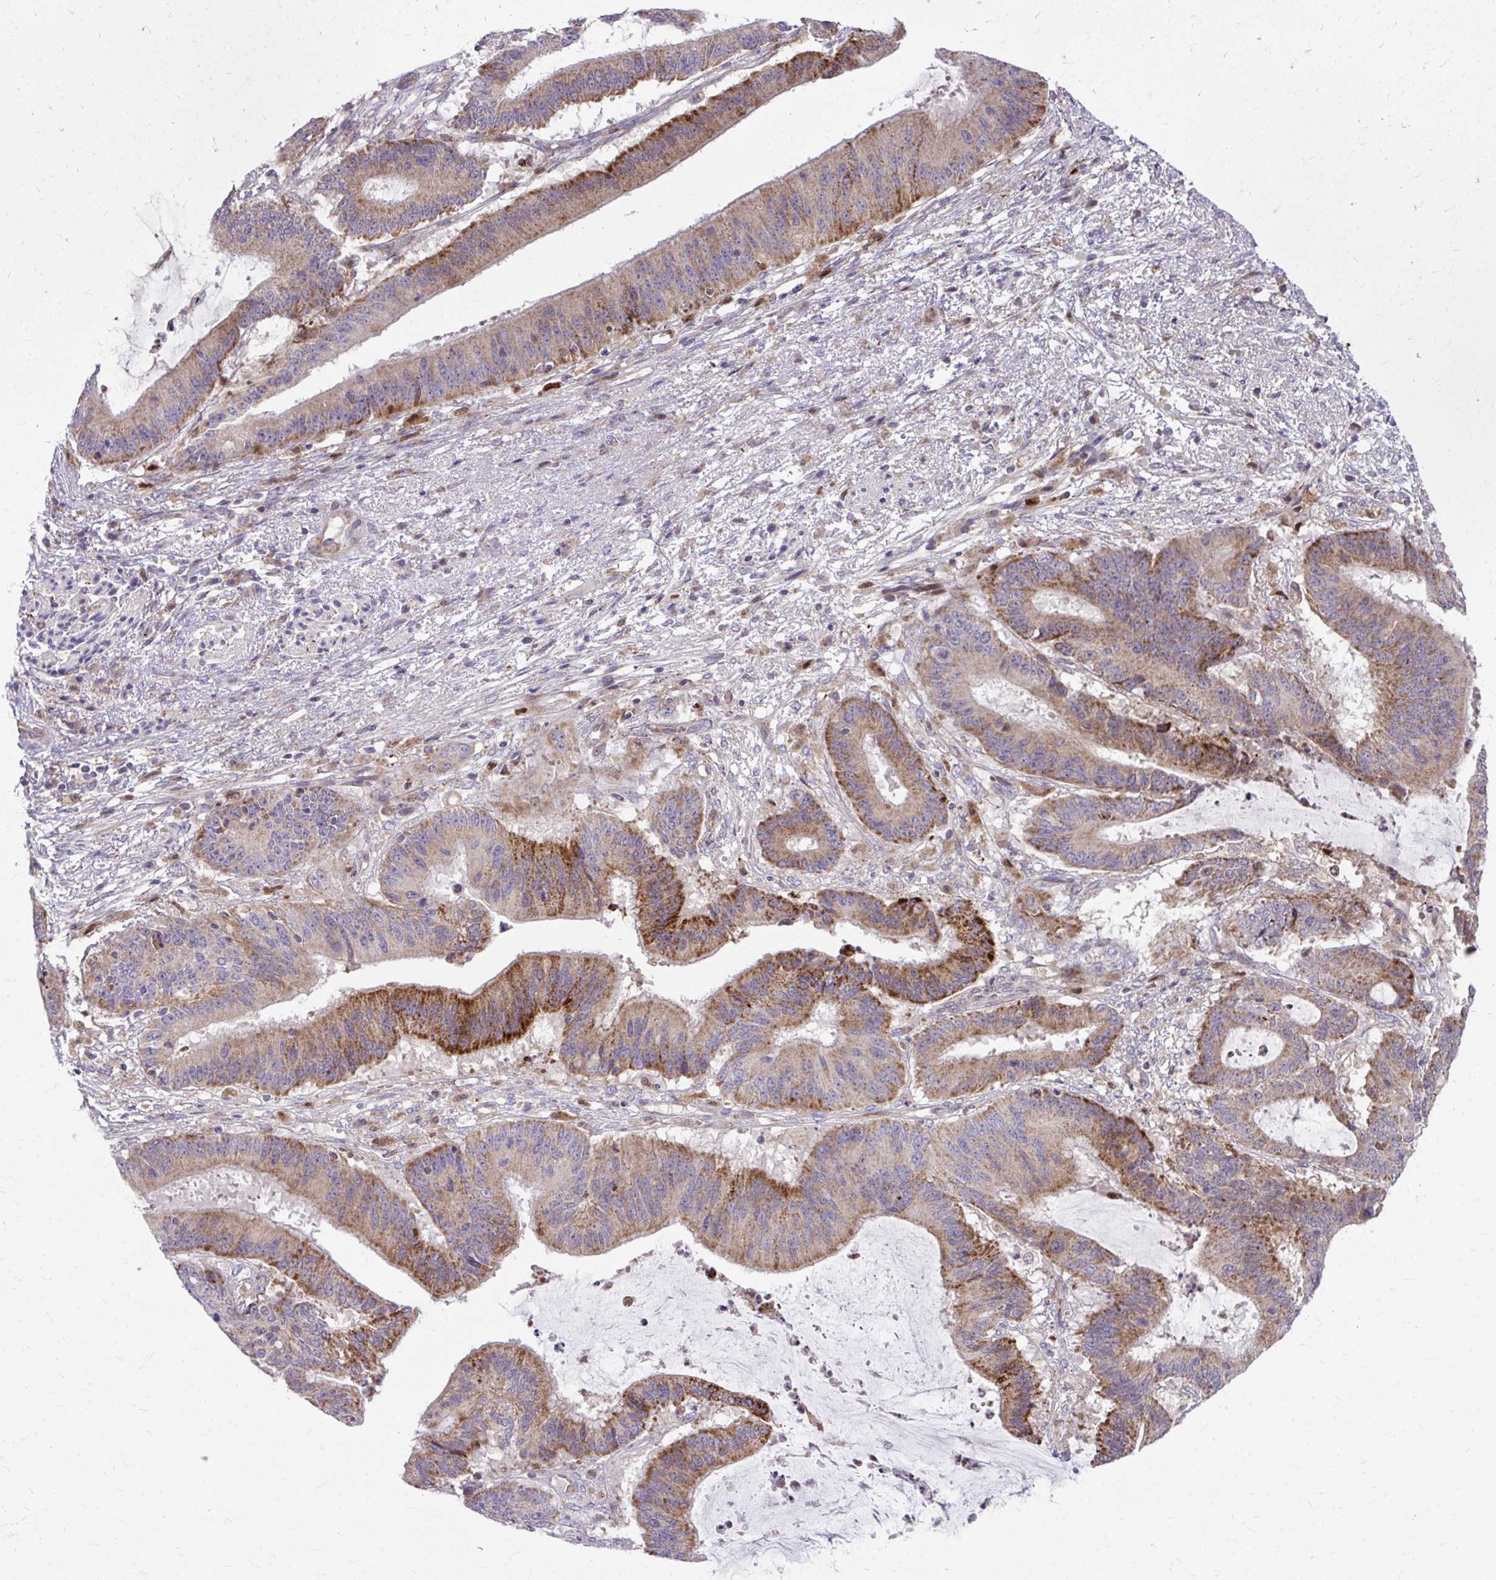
{"staining": {"intensity": "moderate", "quantity": "25%-75%", "location": "cytoplasmic/membranous"}, "tissue": "liver cancer", "cell_type": "Tumor cells", "image_type": "cancer", "snomed": [{"axis": "morphology", "description": "Normal tissue, NOS"}, {"axis": "morphology", "description": "Cholangiocarcinoma"}, {"axis": "topography", "description": "Liver"}, {"axis": "topography", "description": "Peripheral nerve tissue"}], "caption": "The micrograph demonstrates immunohistochemical staining of liver cancer (cholangiocarcinoma). There is moderate cytoplasmic/membranous expression is present in approximately 25%-75% of tumor cells. (brown staining indicates protein expression, while blue staining denotes nuclei).", "gene": "C16orf54", "patient": {"sex": "female", "age": 73}}